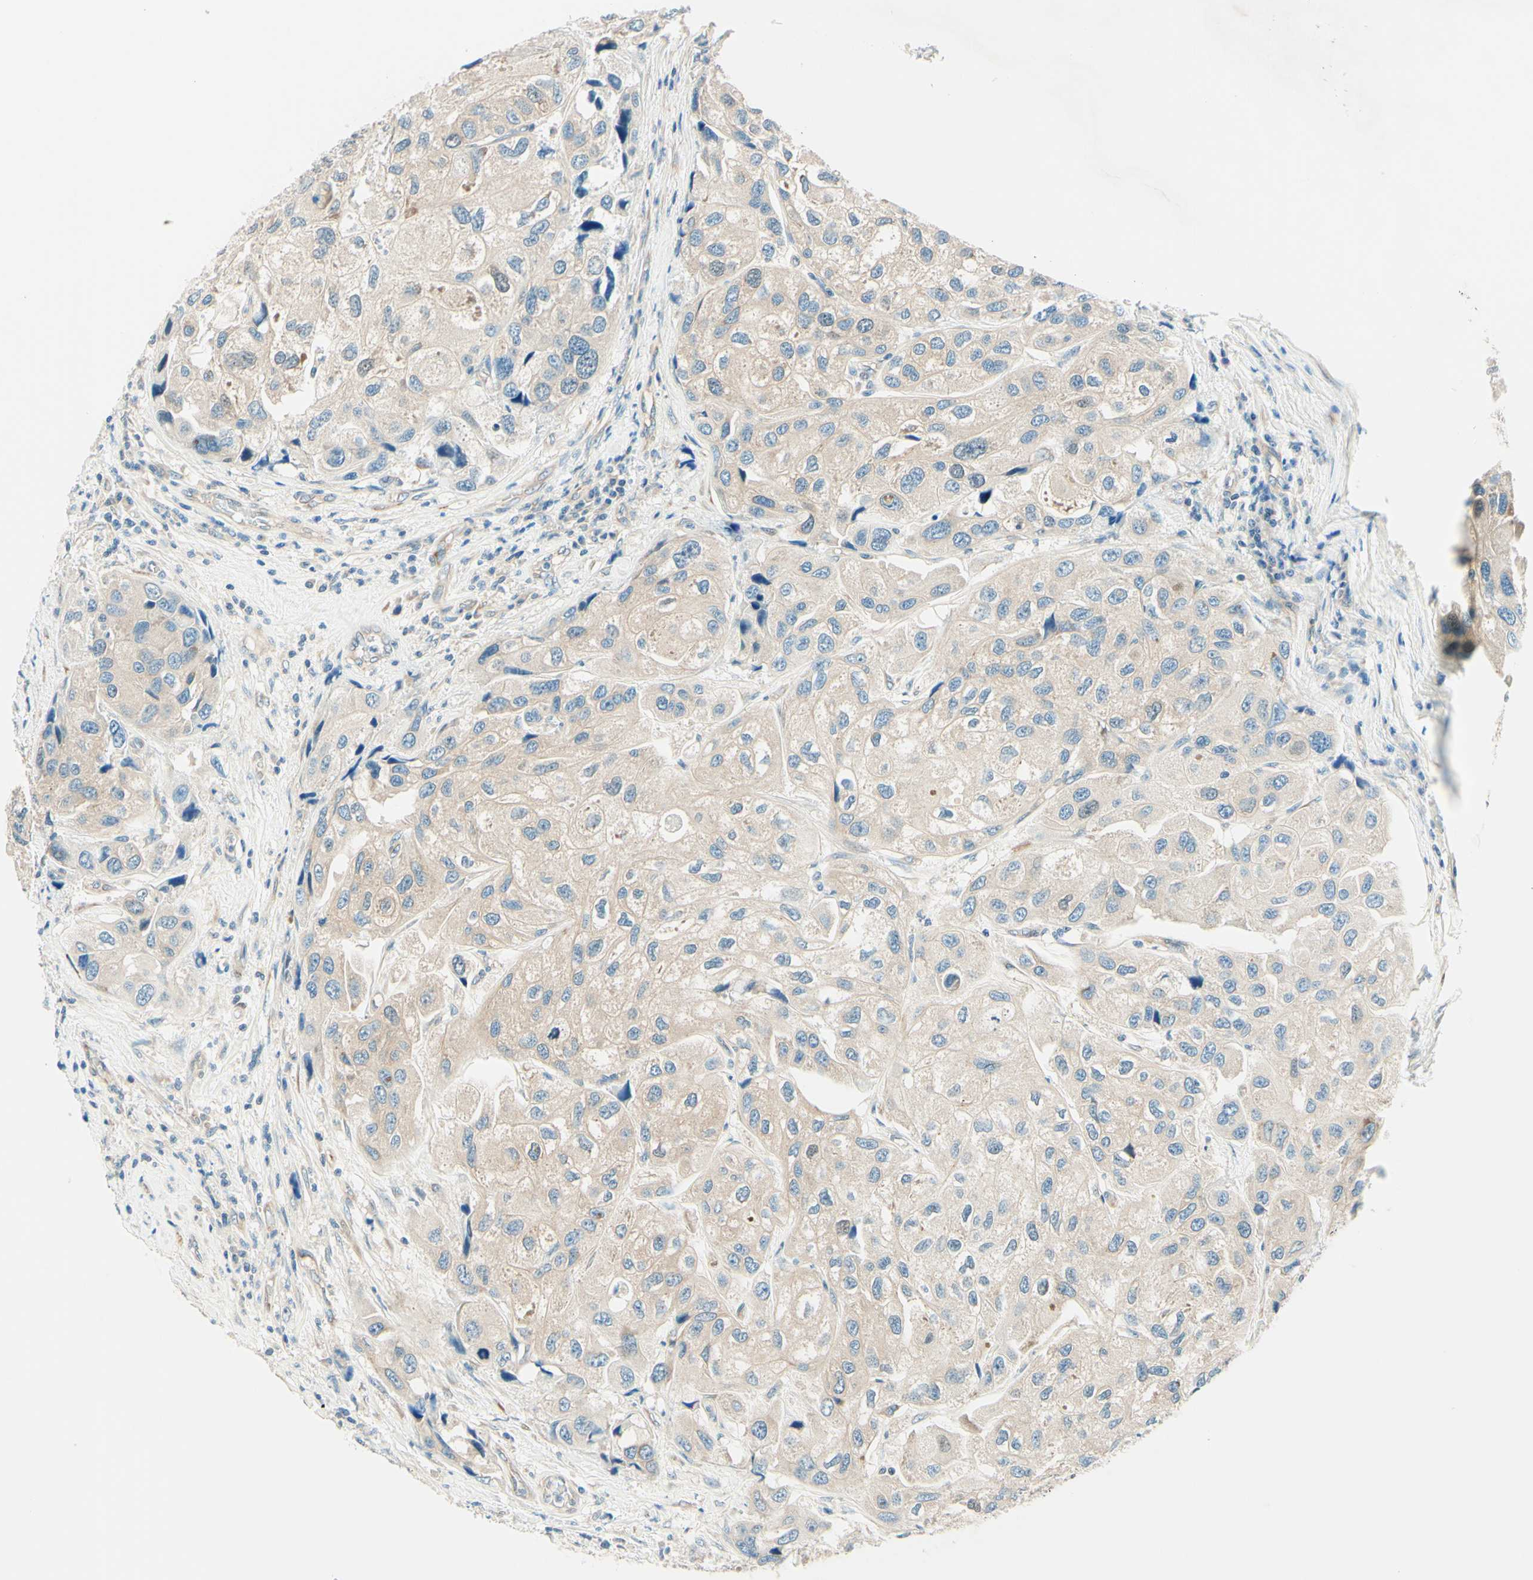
{"staining": {"intensity": "weak", "quantity": ">75%", "location": "cytoplasmic/membranous"}, "tissue": "urothelial cancer", "cell_type": "Tumor cells", "image_type": "cancer", "snomed": [{"axis": "morphology", "description": "Urothelial carcinoma, High grade"}, {"axis": "topography", "description": "Urinary bladder"}], "caption": "Weak cytoplasmic/membranous expression for a protein is appreciated in about >75% of tumor cells of urothelial cancer using immunohistochemistry.", "gene": "TAOK2", "patient": {"sex": "female", "age": 64}}